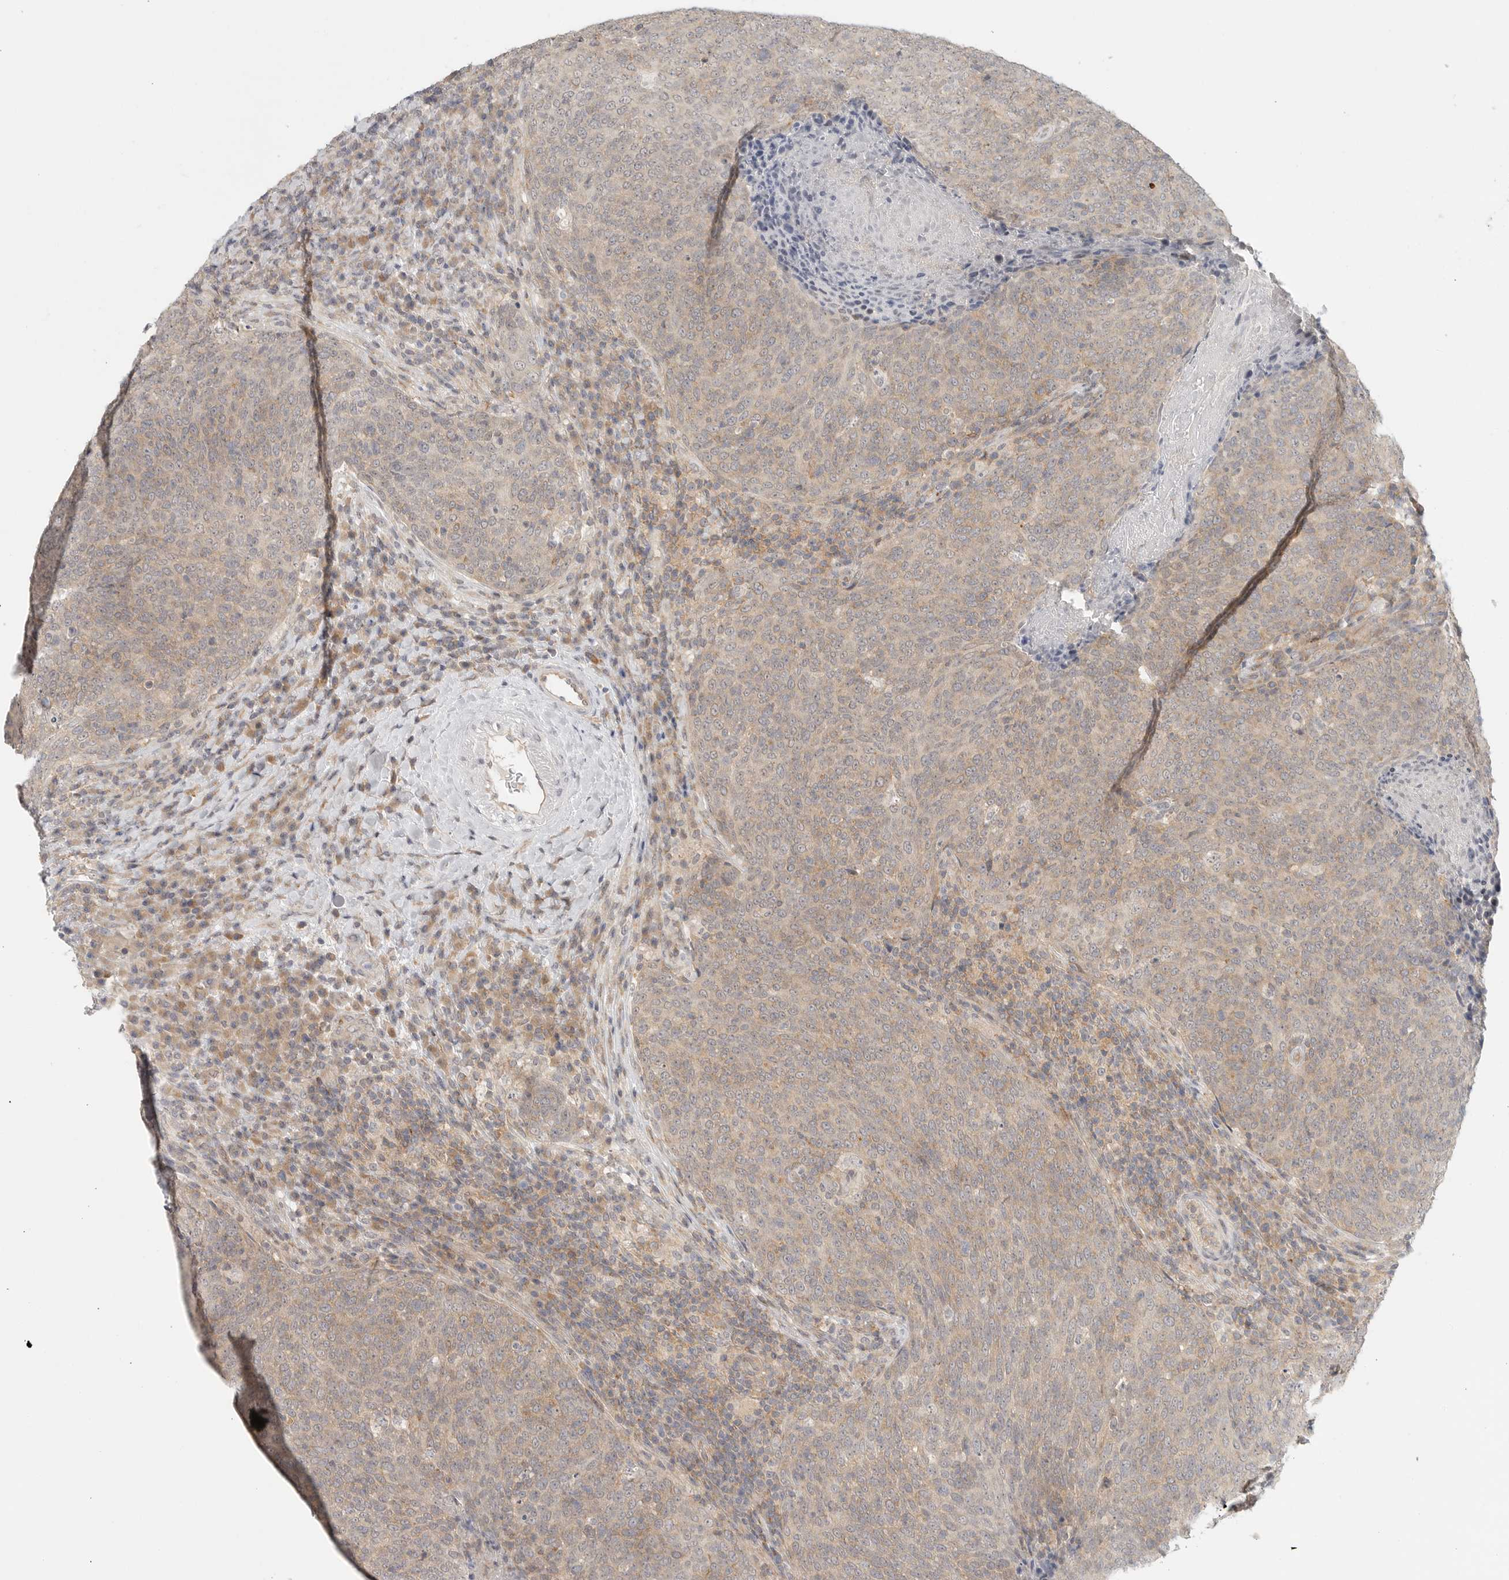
{"staining": {"intensity": "weak", "quantity": ">75%", "location": "cytoplasmic/membranous"}, "tissue": "head and neck cancer", "cell_type": "Tumor cells", "image_type": "cancer", "snomed": [{"axis": "morphology", "description": "Squamous cell carcinoma, NOS"}, {"axis": "morphology", "description": "Squamous cell carcinoma, metastatic, NOS"}, {"axis": "topography", "description": "Lymph node"}, {"axis": "topography", "description": "Head-Neck"}], "caption": "IHC histopathology image of neoplastic tissue: head and neck cancer (squamous cell carcinoma) stained using immunohistochemistry (IHC) shows low levels of weak protein expression localized specifically in the cytoplasmic/membranous of tumor cells, appearing as a cytoplasmic/membranous brown color.", "gene": "HDAC6", "patient": {"sex": "male", "age": 62}}